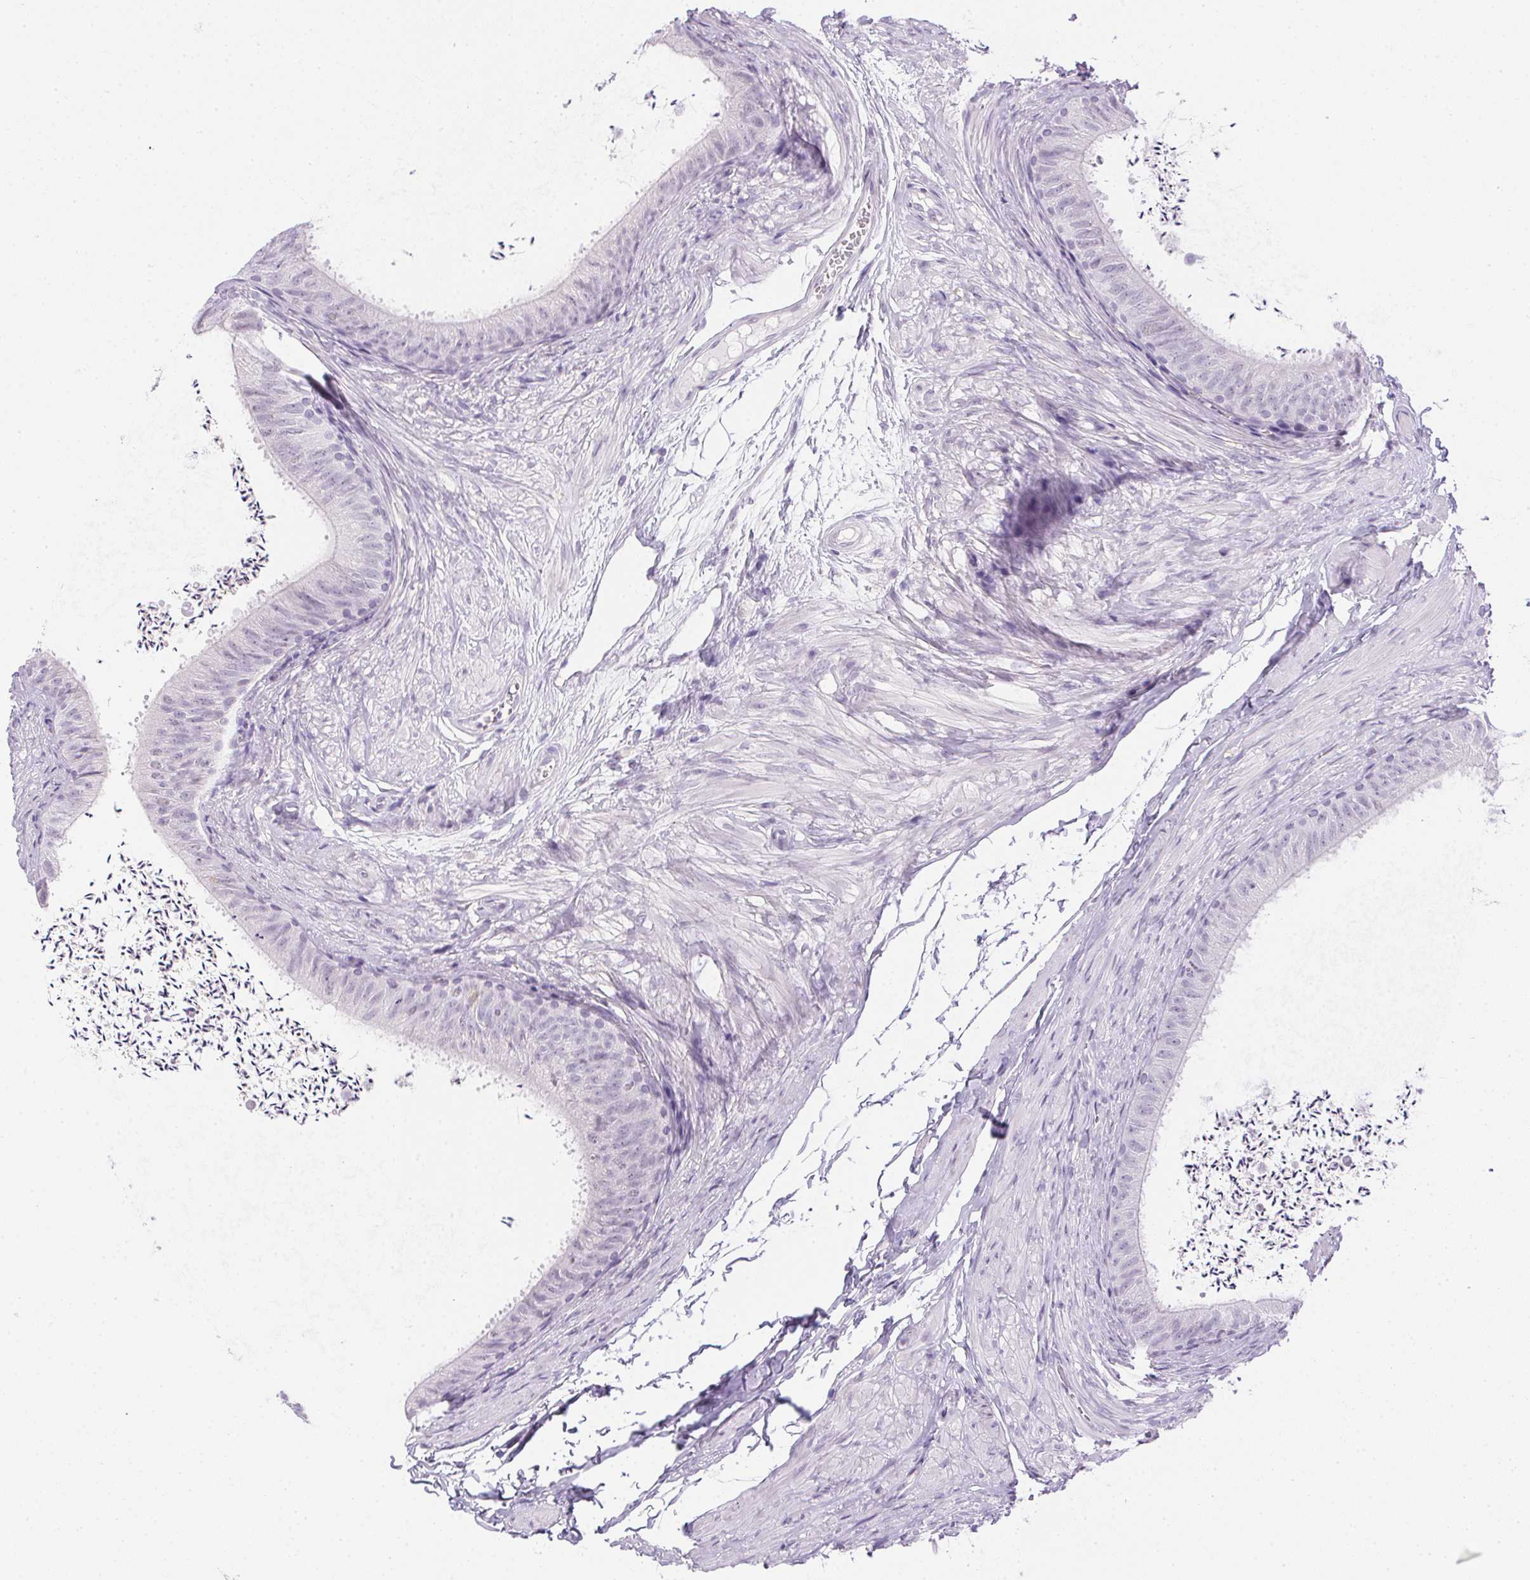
{"staining": {"intensity": "negative", "quantity": "none", "location": "none"}, "tissue": "epididymis", "cell_type": "Glandular cells", "image_type": "normal", "snomed": [{"axis": "morphology", "description": "Normal tissue, NOS"}, {"axis": "topography", "description": "Epididymis, spermatic cord, NOS"}, {"axis": "topography", "description": "Epididymis"}, {"axis": "topography", "description": "Peripheral nerve tissue"}], "caption": "This is a image of IHC staining of unremarkable epididymis, which shows no expression in glandular cells. (Stains: DAB immunohistochemistry (IHC) with hematoxylin counter stain, Microscopy: brightfield microscopy at high magnification).", "gene": "PRL", "patient": {"sex": "male", "age": 29}}